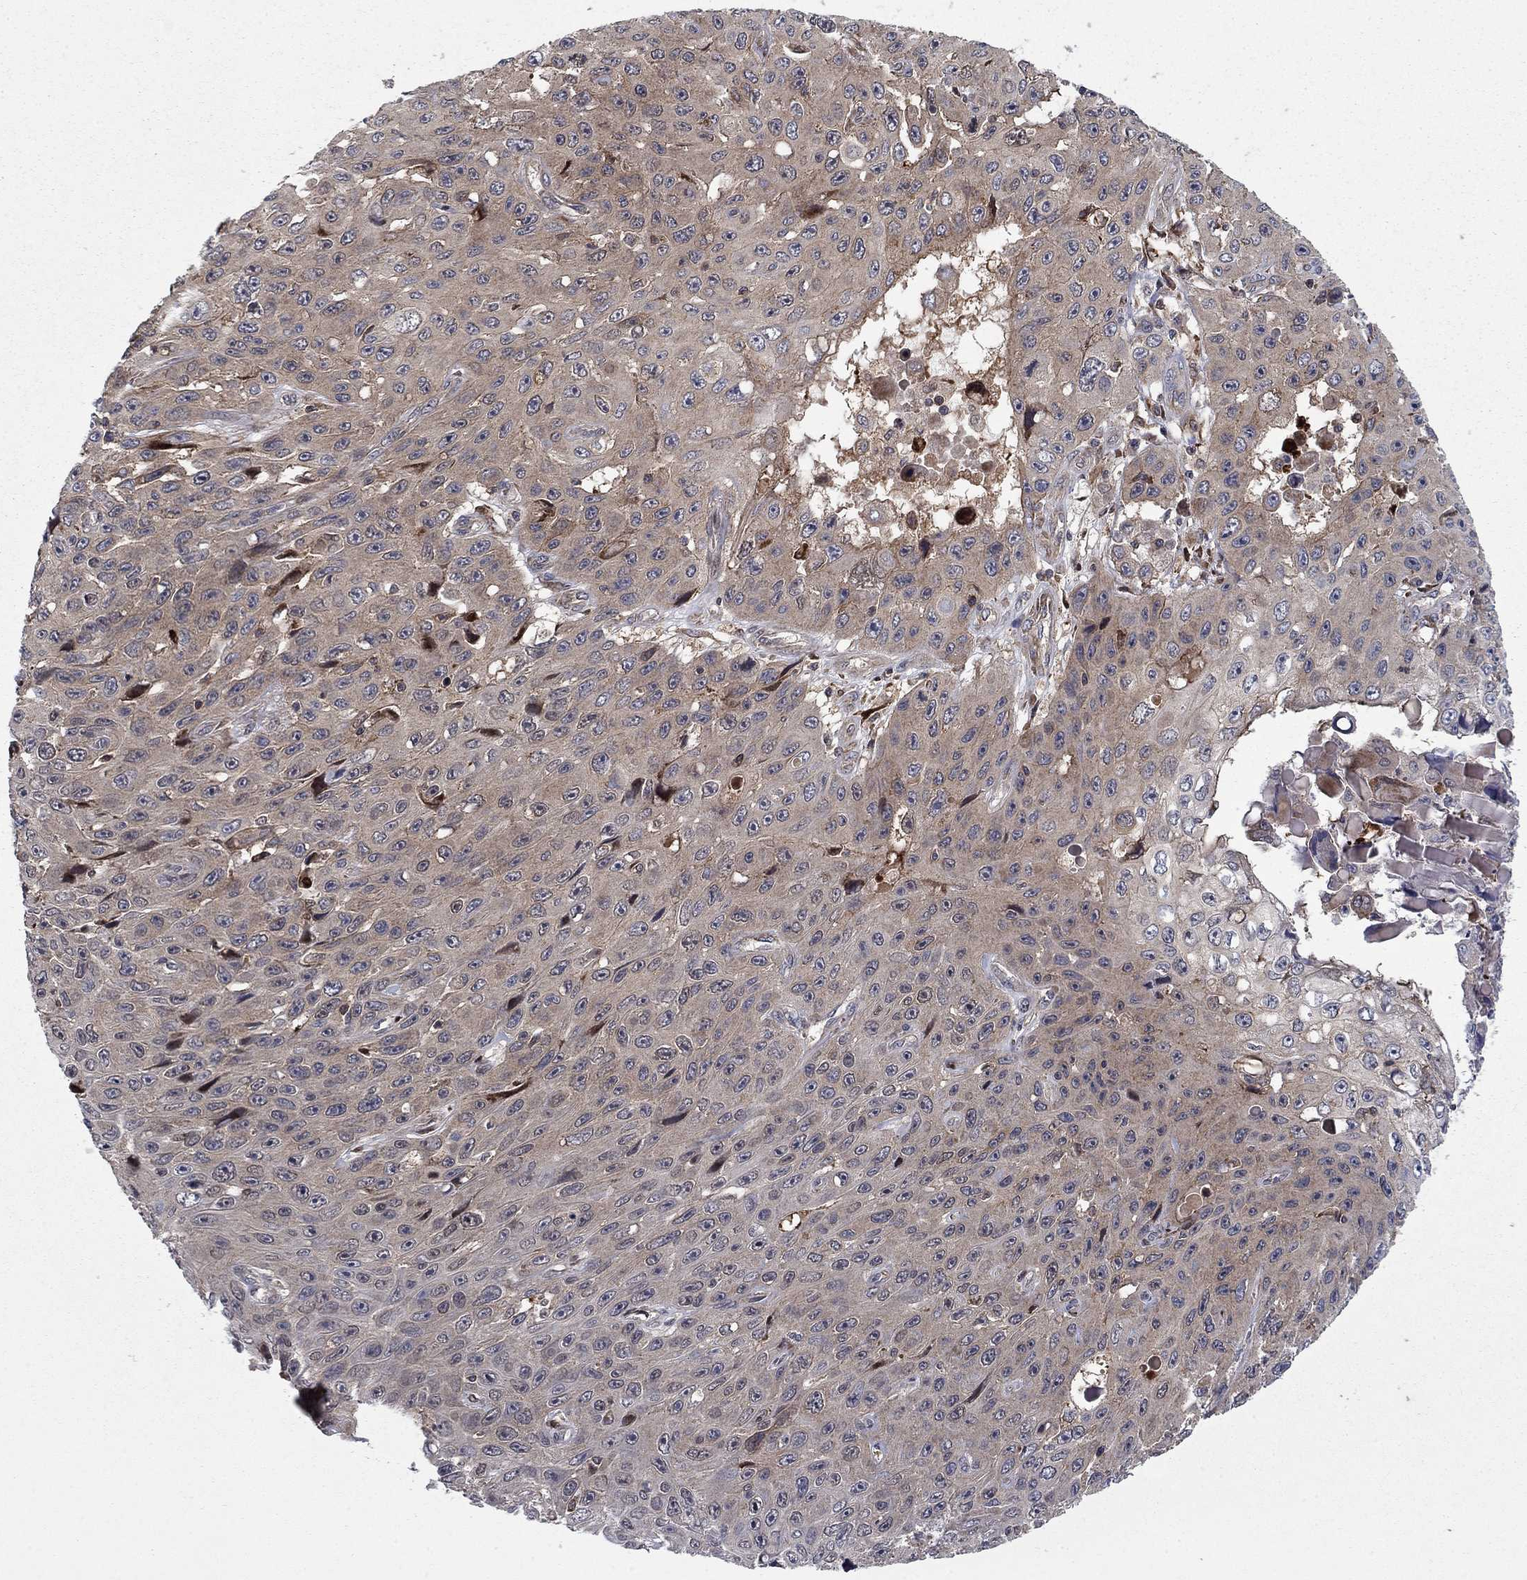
{"staining": {"intensity": "weak", "quantity": "25%-75%", "location": "cytoplasmic/membranous"}, "tissue": "skin cancer", "cell_type": "Tumor cells", "image_type": "cancer", "snomed": [{"axis": "morphology", "description": "Squamous cell carcinoma, NOS"}, {"axis": "topography", "description": "Skin"}], "caption": "A histopathology image of human skin cancer stained for a protein exhibits weak cytoplasmic/membranous brown staining in tumor cells.", "gene": "HDAC4", "patient": {"sex": "male", "age": 82}}